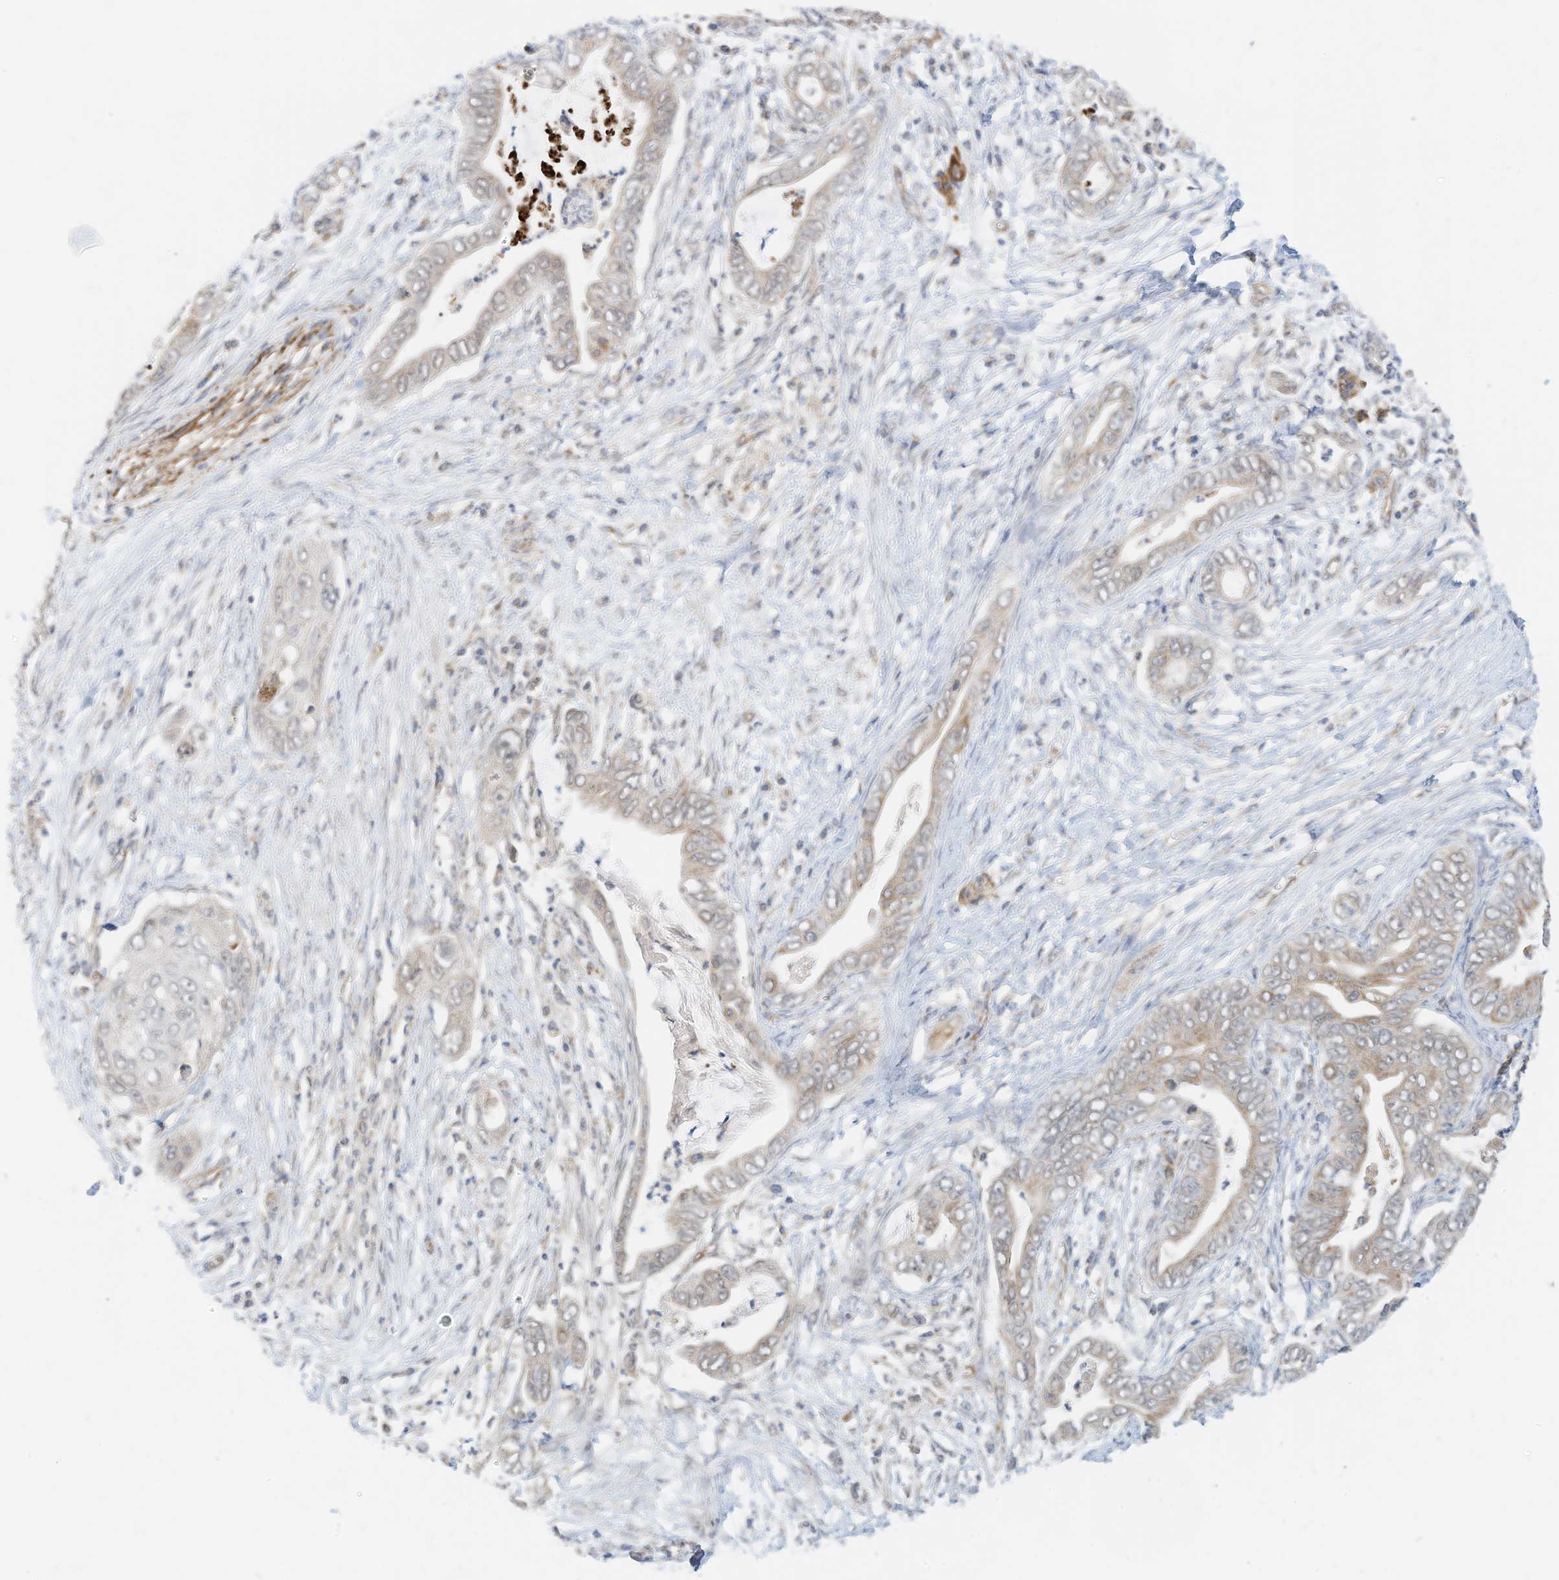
{"staining": {"intensity": "weak", "quantity": "<25%", "location": "cytoplasmic/membranous"}, "tissue": "pancreatic cancer", "cell_type": "Tumor cells", "image_type": "cancer", "snomed": [{"axis": "morphology", "description": "Adenocarcinoma, NOS"}, {"axis": "topography", "description": "Pancreas"}], "caption": "Adenocarcinoma (pancreatic) stained for a protein using immunohistochemistry (IHC) shows no expression tumor cells.", "gene": "METTL6", "patient": {"sex": "male", "age": 75}}